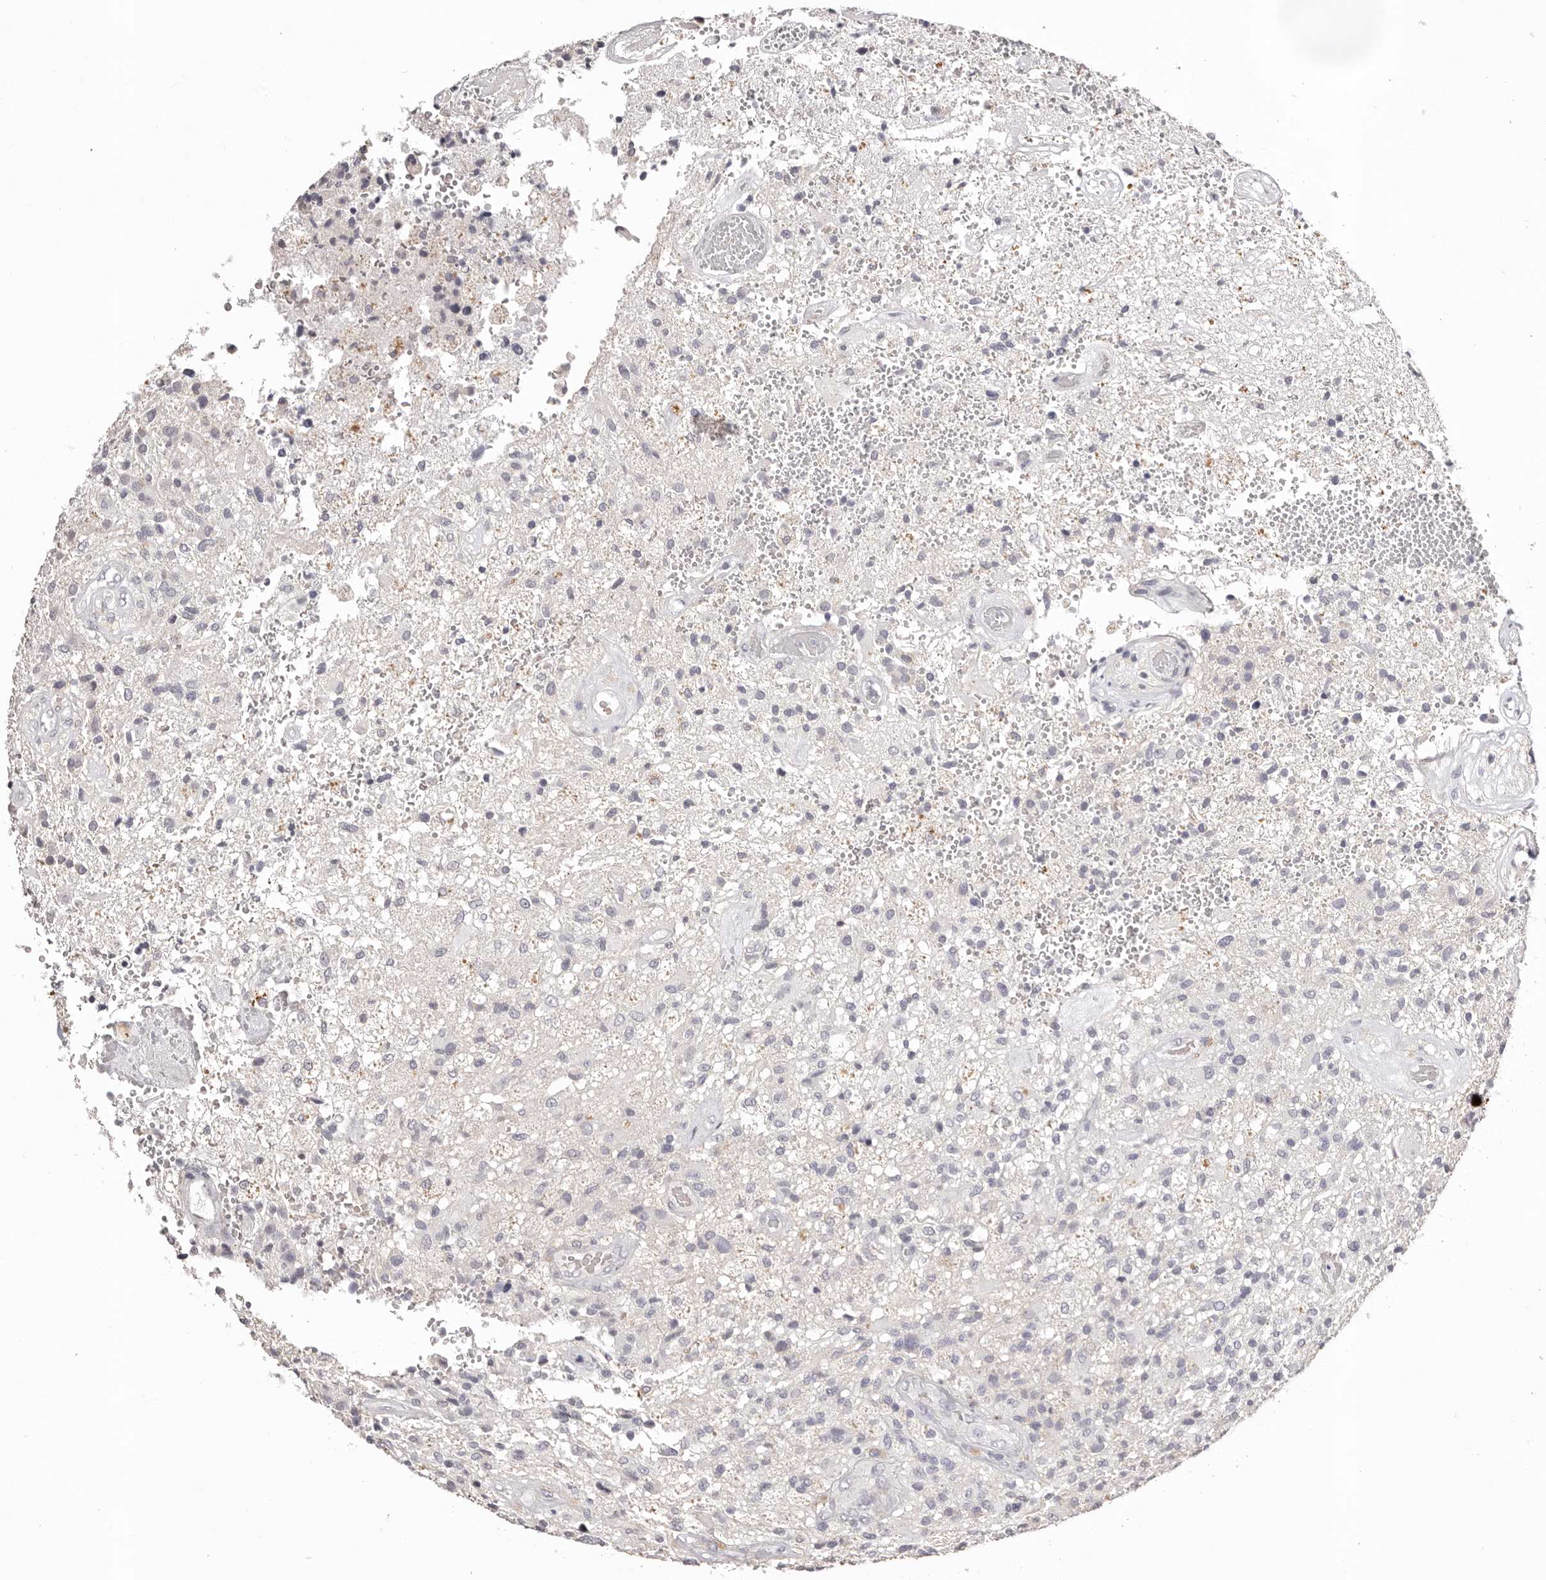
{"staining": {"intensity": "negative", "quantity": "none", "location": "none"}, "tissue": "glioma", "cell_type": "Tumor cells", "image_type": "cancer", "snomed": [{"axis": "morphology", "description": "Glioma, malignant, High grade"}, {"axis": "topography", "description": "Brain"}], "caption": "The micrograph reveals no significant positivity in tumor cells of glioma.", "gene": "PCDHB6", "patient": {"sex": "male", "age": 72}}